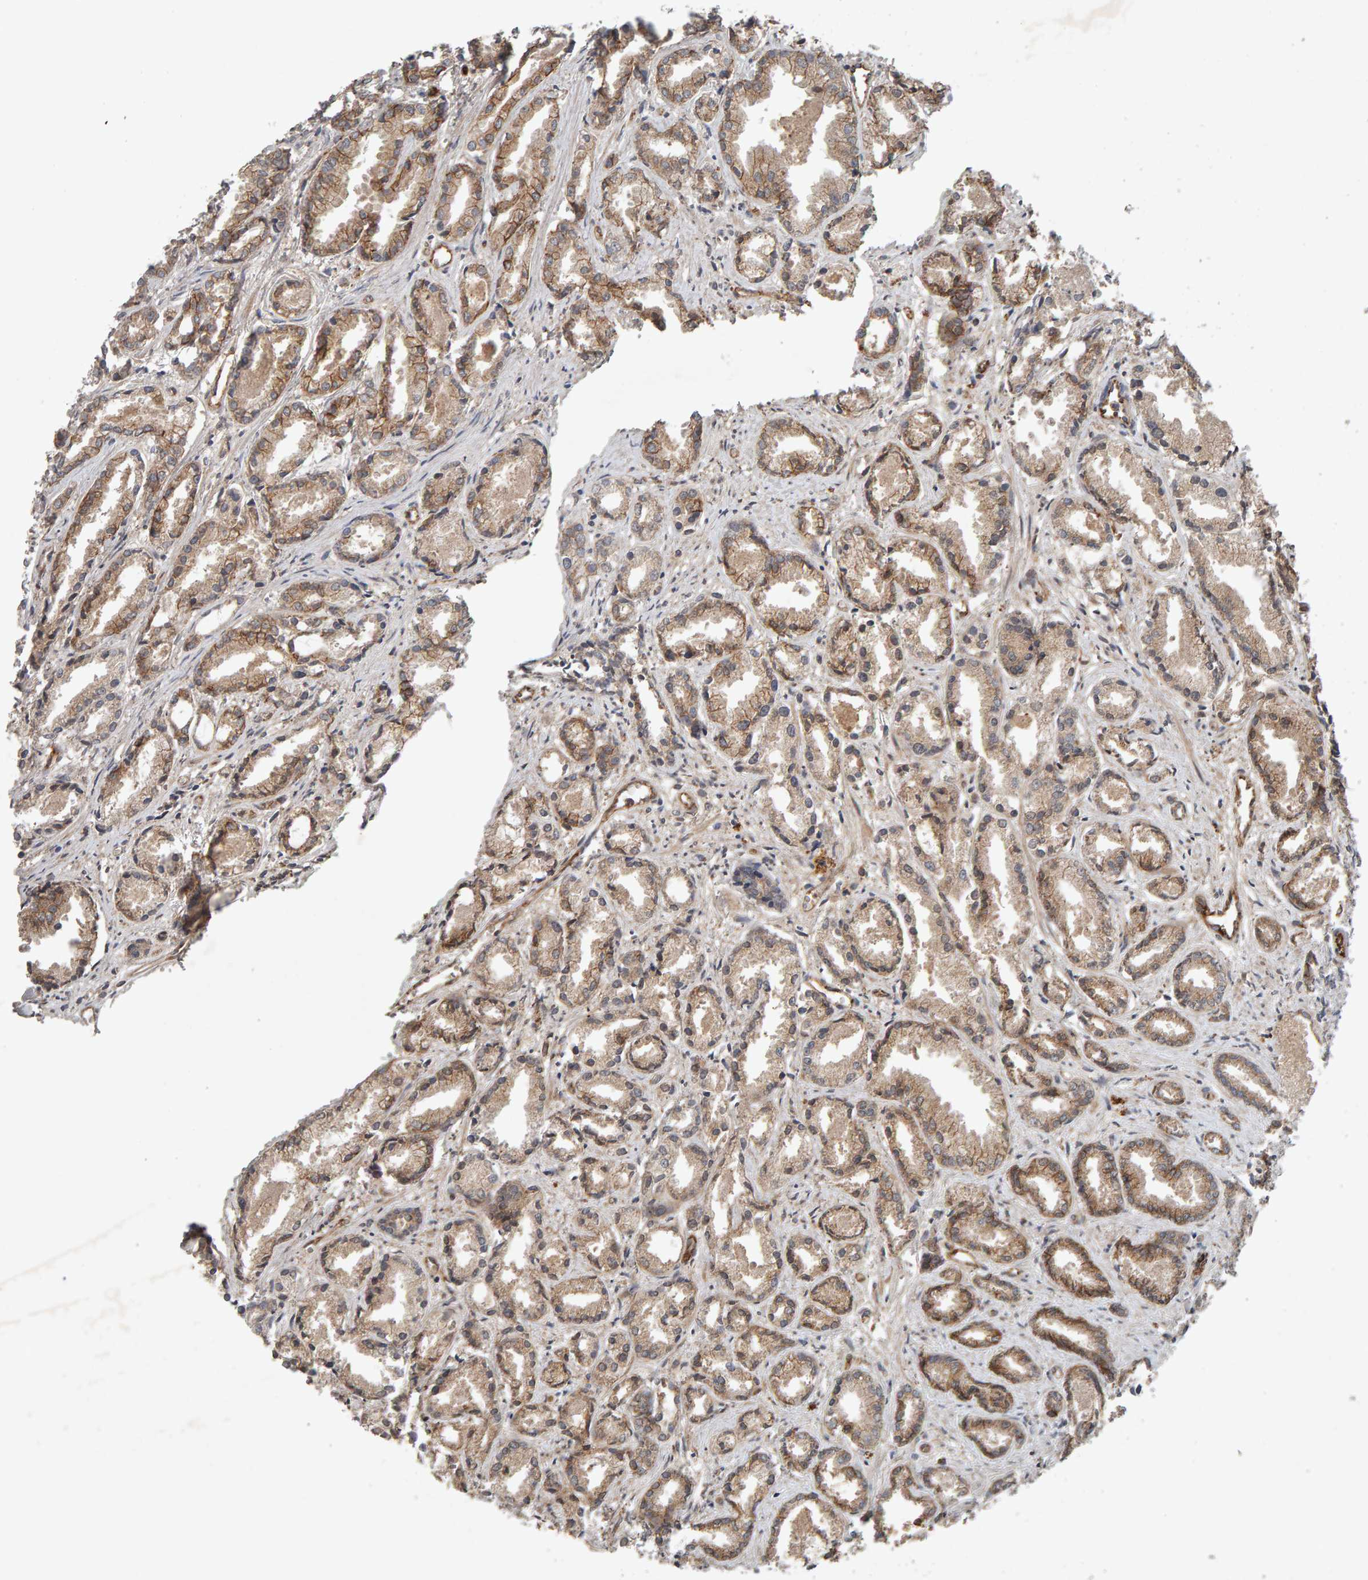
{"staining": {"intensity": "moderate", "quantity": ">75%", "location": "cytoplasmic/membranous"}, "tissue": "prostate cancer", "cell_type": "Tumor cells", "image_type": "cancer", "snomed": [{"axis": "morphology", "description": "Adenocarcinoma, Low grade"}, {"axis": "topography", "description": "Prostate"}], "caption": "Human prostate cancer stained for a protein (brown) displays moderate cytoplasmic/membranous positive positivity in about >75% of tumor cells.", "gene": "PTPRM", "patient": {"sex": "male", "age": 72}}